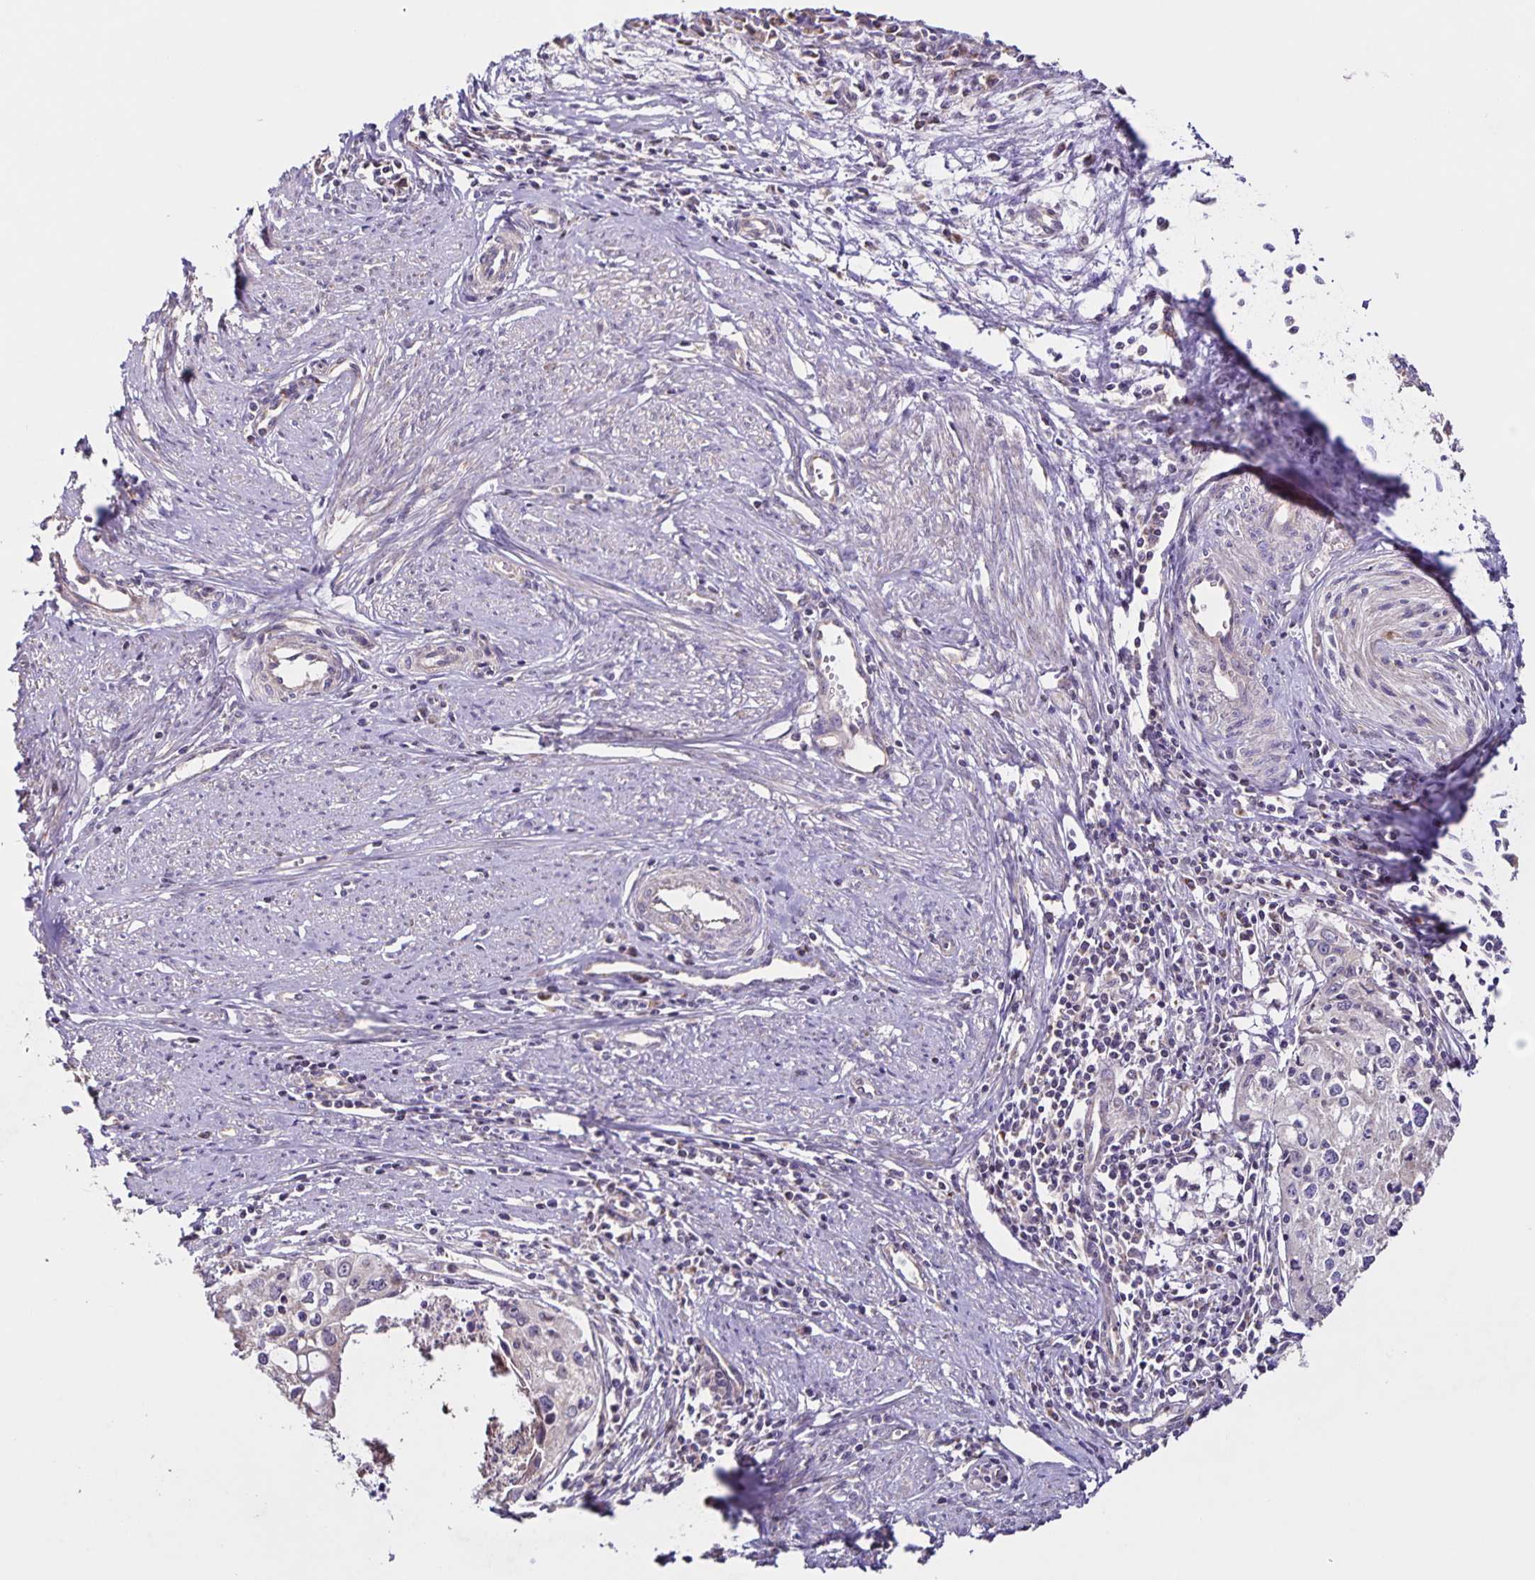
{"staining": {"intensity": "negative", "quantity": "none", "location": "none"}, "tissue": "cervical cancer", "cell_type": "Tumor cells", "image_type": "cancer", "snomed": [{"axis": "morphology", "description": "Squamous cell carcinoma, NOS"}, {"axis": "topography", "description": "Cervix"}], "caption": "Tumor cells show no significant protein positivity in cervical squamous cell carcinoma. The staining was performed using DAB (3,3'-diaminobenzidine) to visualize the protein expression in brown, while the nuclei were stained in blue with hematoxylin (Magnification: 20x).", "gene": "MAN1A1", "patient": {"sex": "female", "age": 40}}